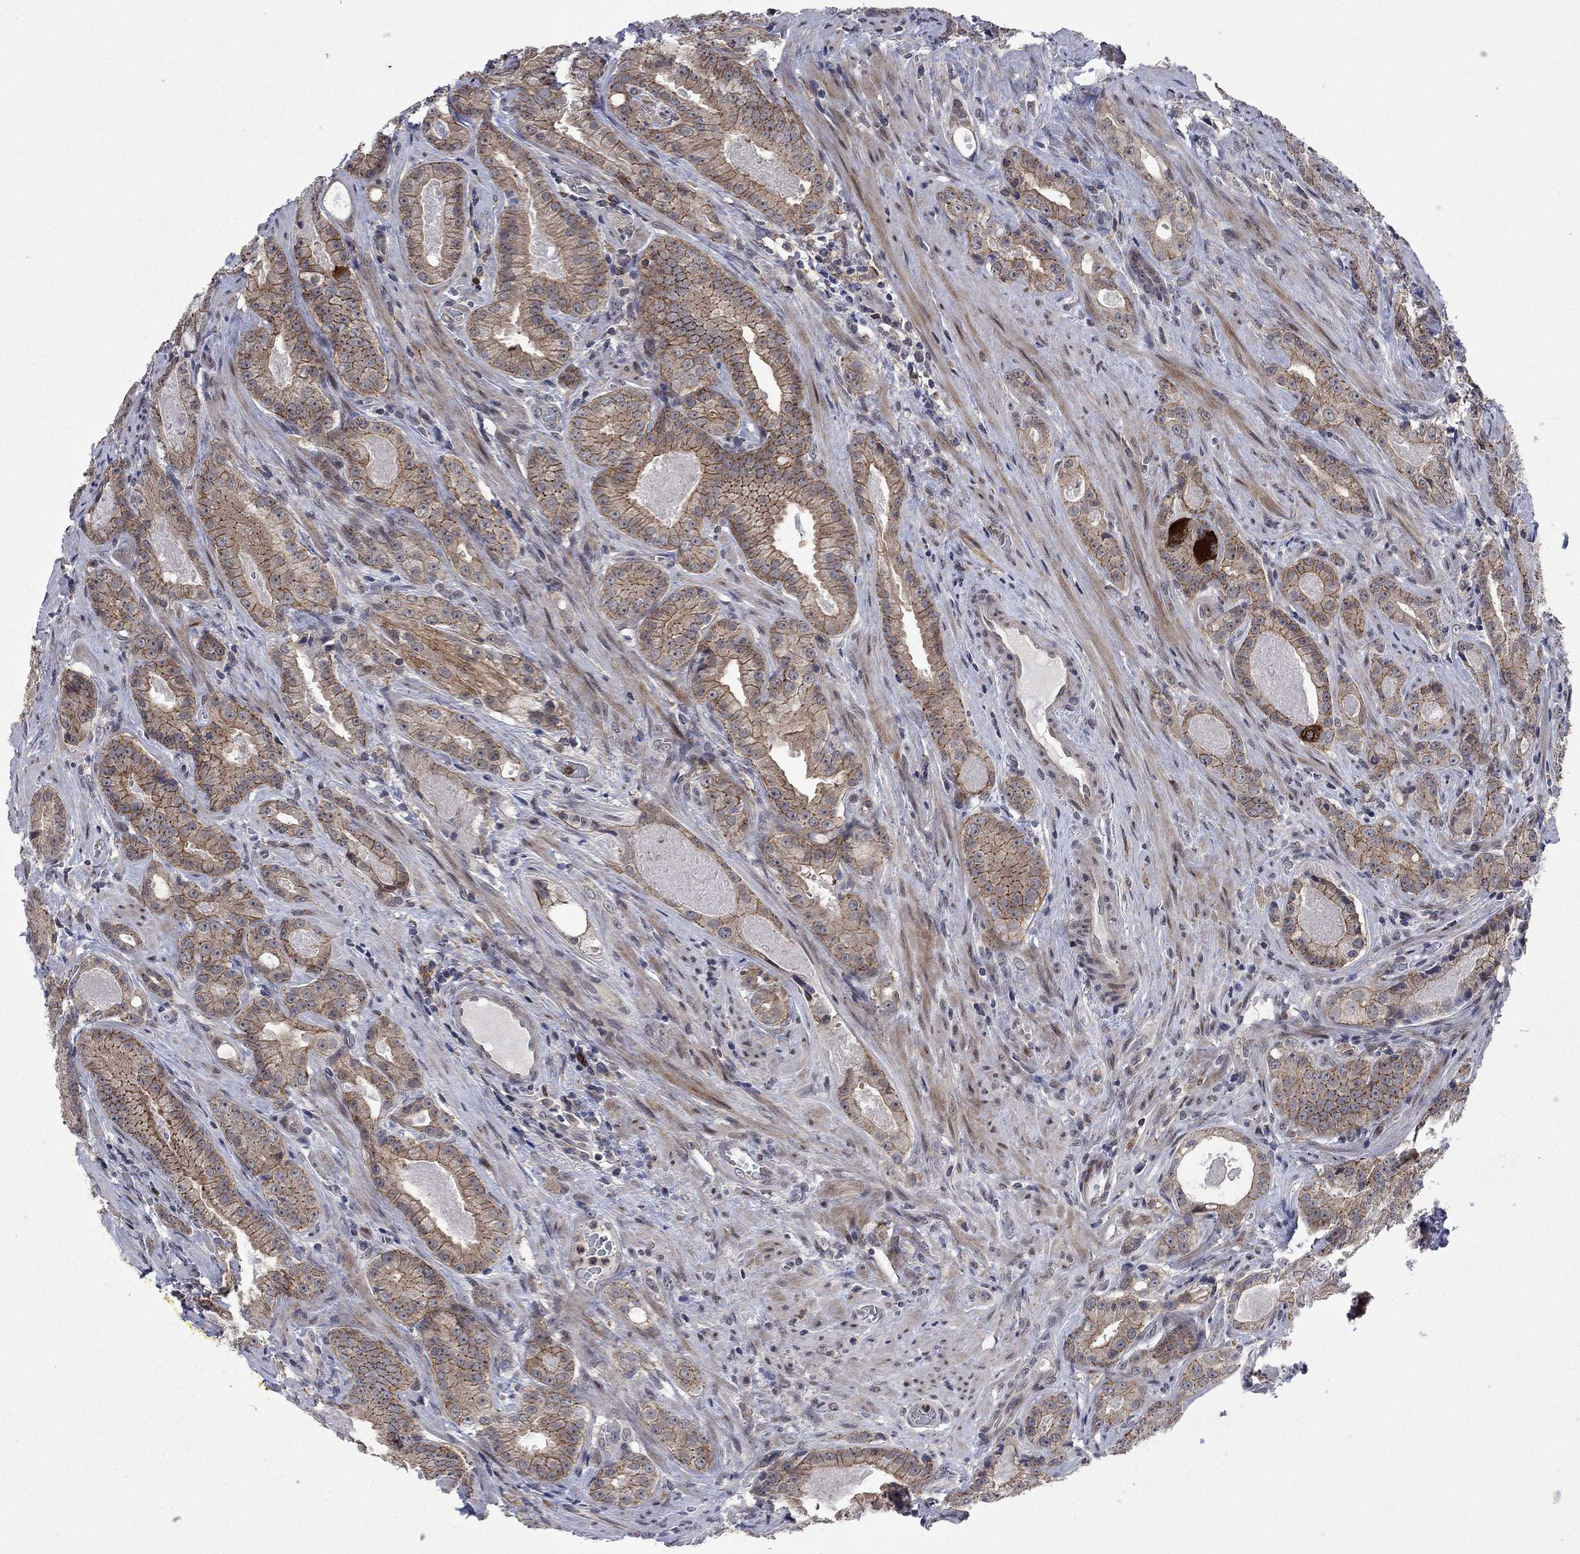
{"staining": {"intensity": "strong", "quantity": "25%-75%", "location": "cytoplasmic/membranous"}, "tissue": "prostate cancer", "cell_type": "Tumor cells", "image_type": "cancer", "snomed": [{"axis": "morphology", "description": "Adenocarcinoma, NOS"}, {"axis": "topography", "description": "Prostate"}], "caption": "Adenocarcinoma (prostate) stained for a protein (brown) displays strong cytoplasmic/membranous positive positivity in approximately 25%-75% of tumor cells.", "gene": "PPP1R9A", "patient": {"sex": "male", "age": 61}}